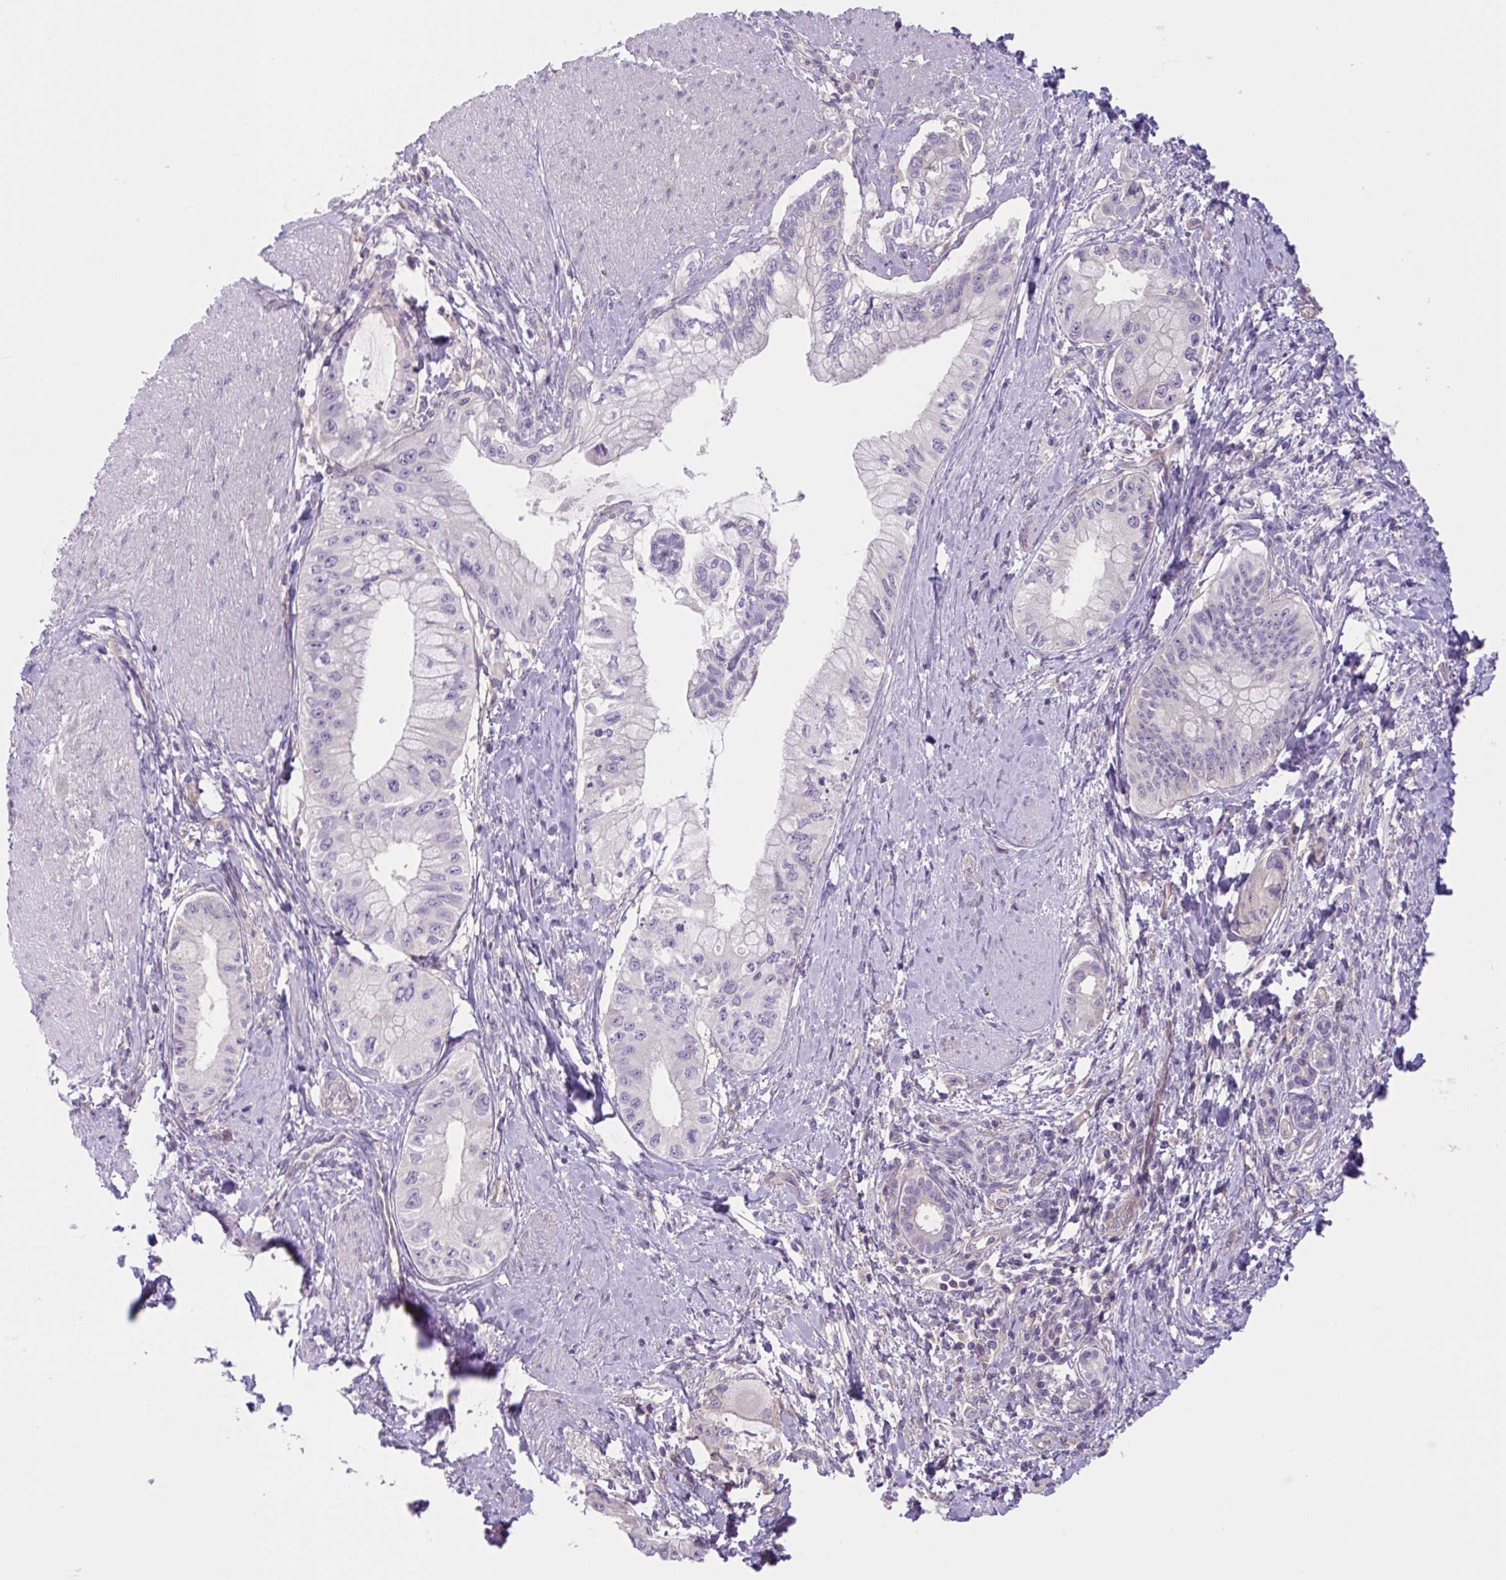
{"staining": {"intensity": "negative", "quantity": "none", "location": "none"}, "tissue": "pancreatic cancer", "cell_type": "Tumor cells", "image_type": "cancer", "snomed": [{"axis": "morphology", "description": "Adenocarcinoma, NOS"}, {"axis": "topography", "description": "Pancreas"}], "caption": "High magnification brightfield microscopy of pancreatic adenocarcinoma stained with DAB (3,3'-diaminobenzidine) (brown) and counterstained with hematoxylin (blue): tumor cells show no significant staining. (DAB immunohistochemistry (IHC), high magnification).", "gene": "TTC7B", "patient": {"sex": "male", "age": 48}}